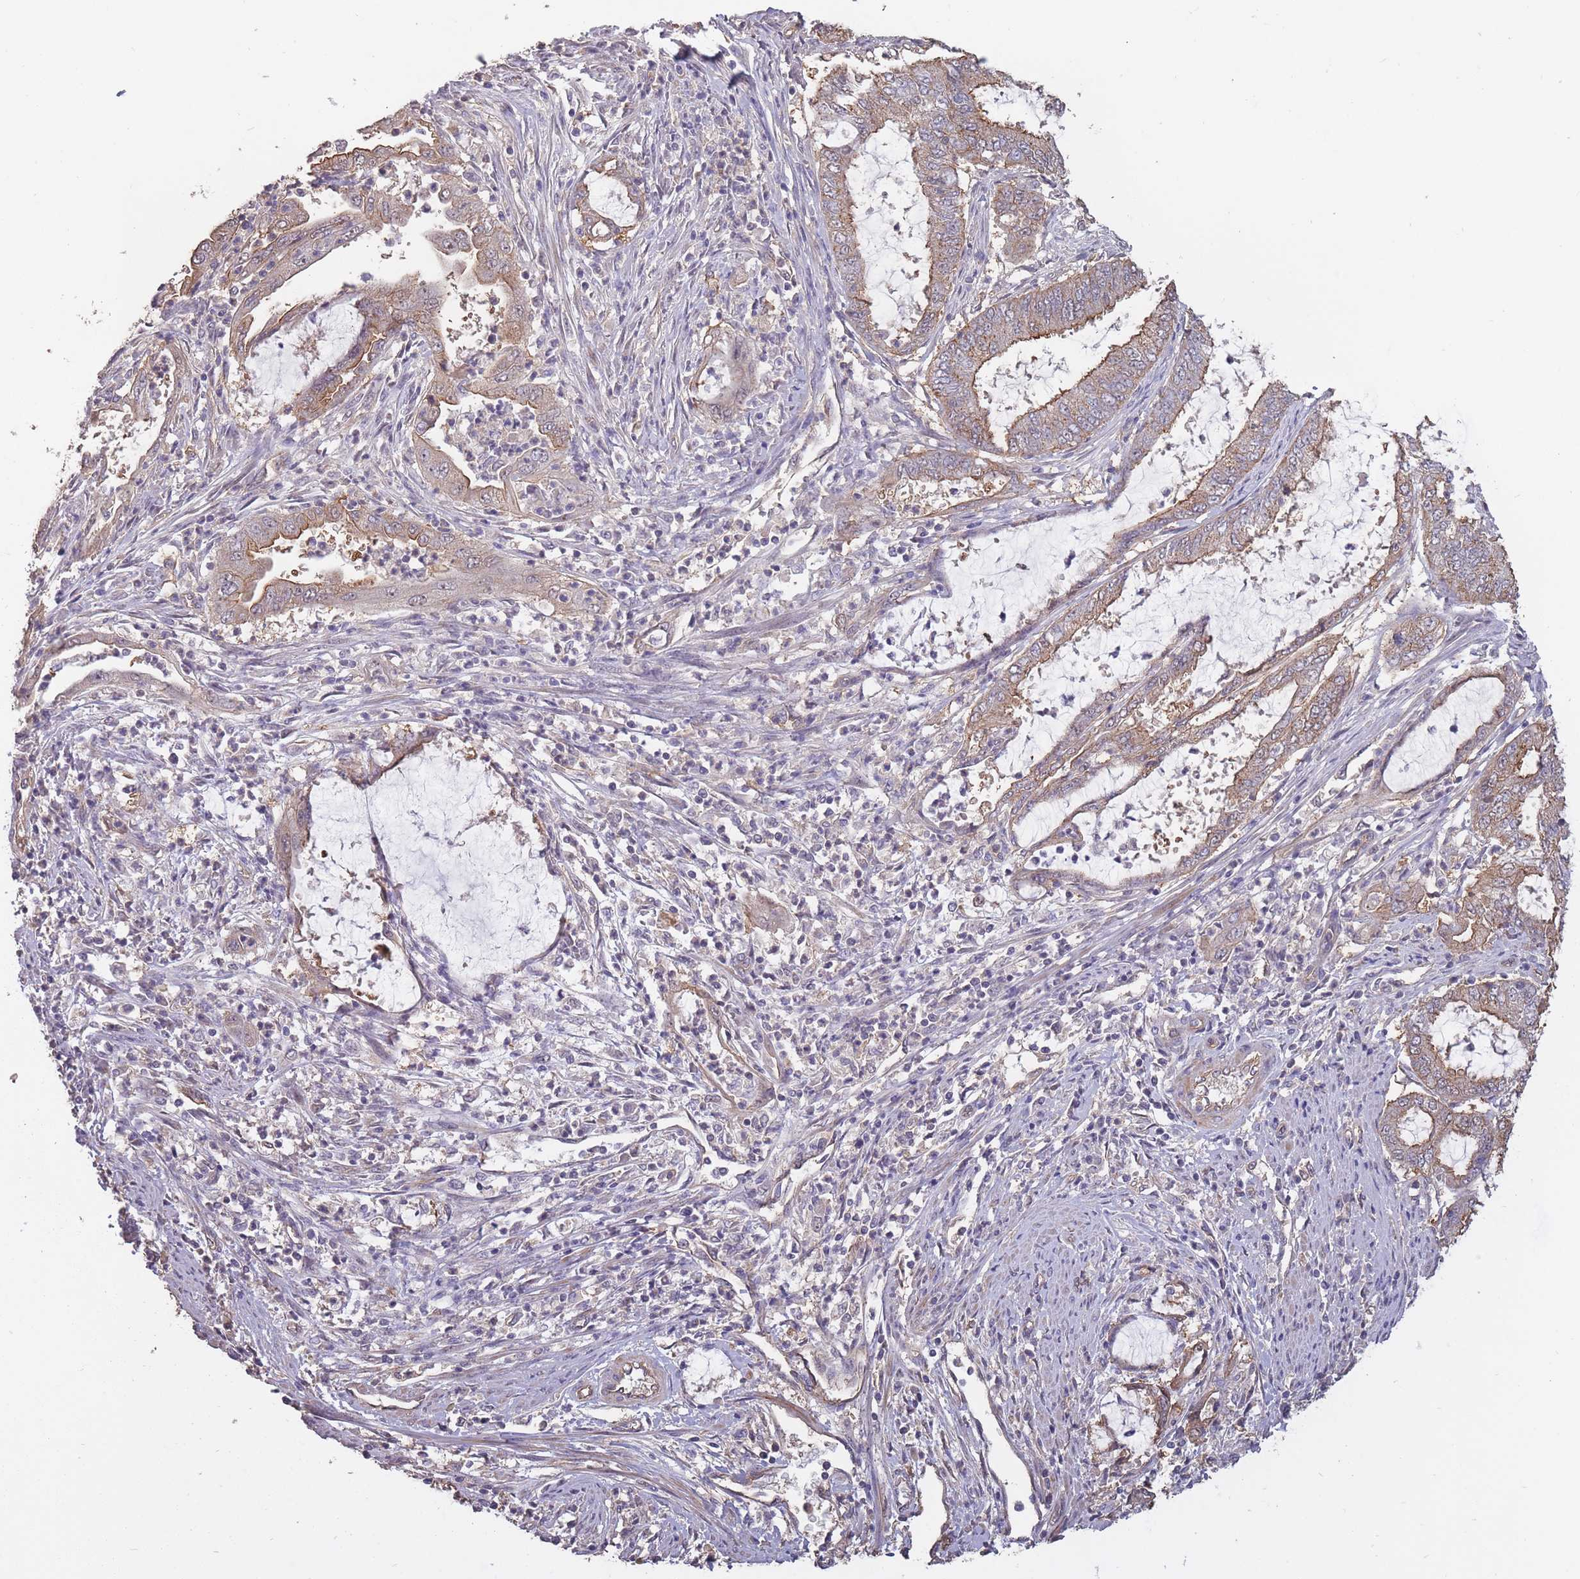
{"staining": {"intensity": "moderate", "quantity": "25%-75%", "location": "cytoplasmic/membranous"}, "tissue": "endometrial cancer", "cell_type": "Tumor cells", "image_type": "cancer", "snomed": [{"axis": "morphology", "description": "Adenocarcinoma, NOS"}, {"axis": "topography", "description": "Endometrium"}], "caption": "High-power microscopy captured an IHC histopathology image of adenocarcinoma (endometrial), revealing moderate cytoplasmic/membranous expression in approximately 25%-75% of tumor cells.", "gene": "KIAA1755", "patient": {"sex": "female", "age": 51}}